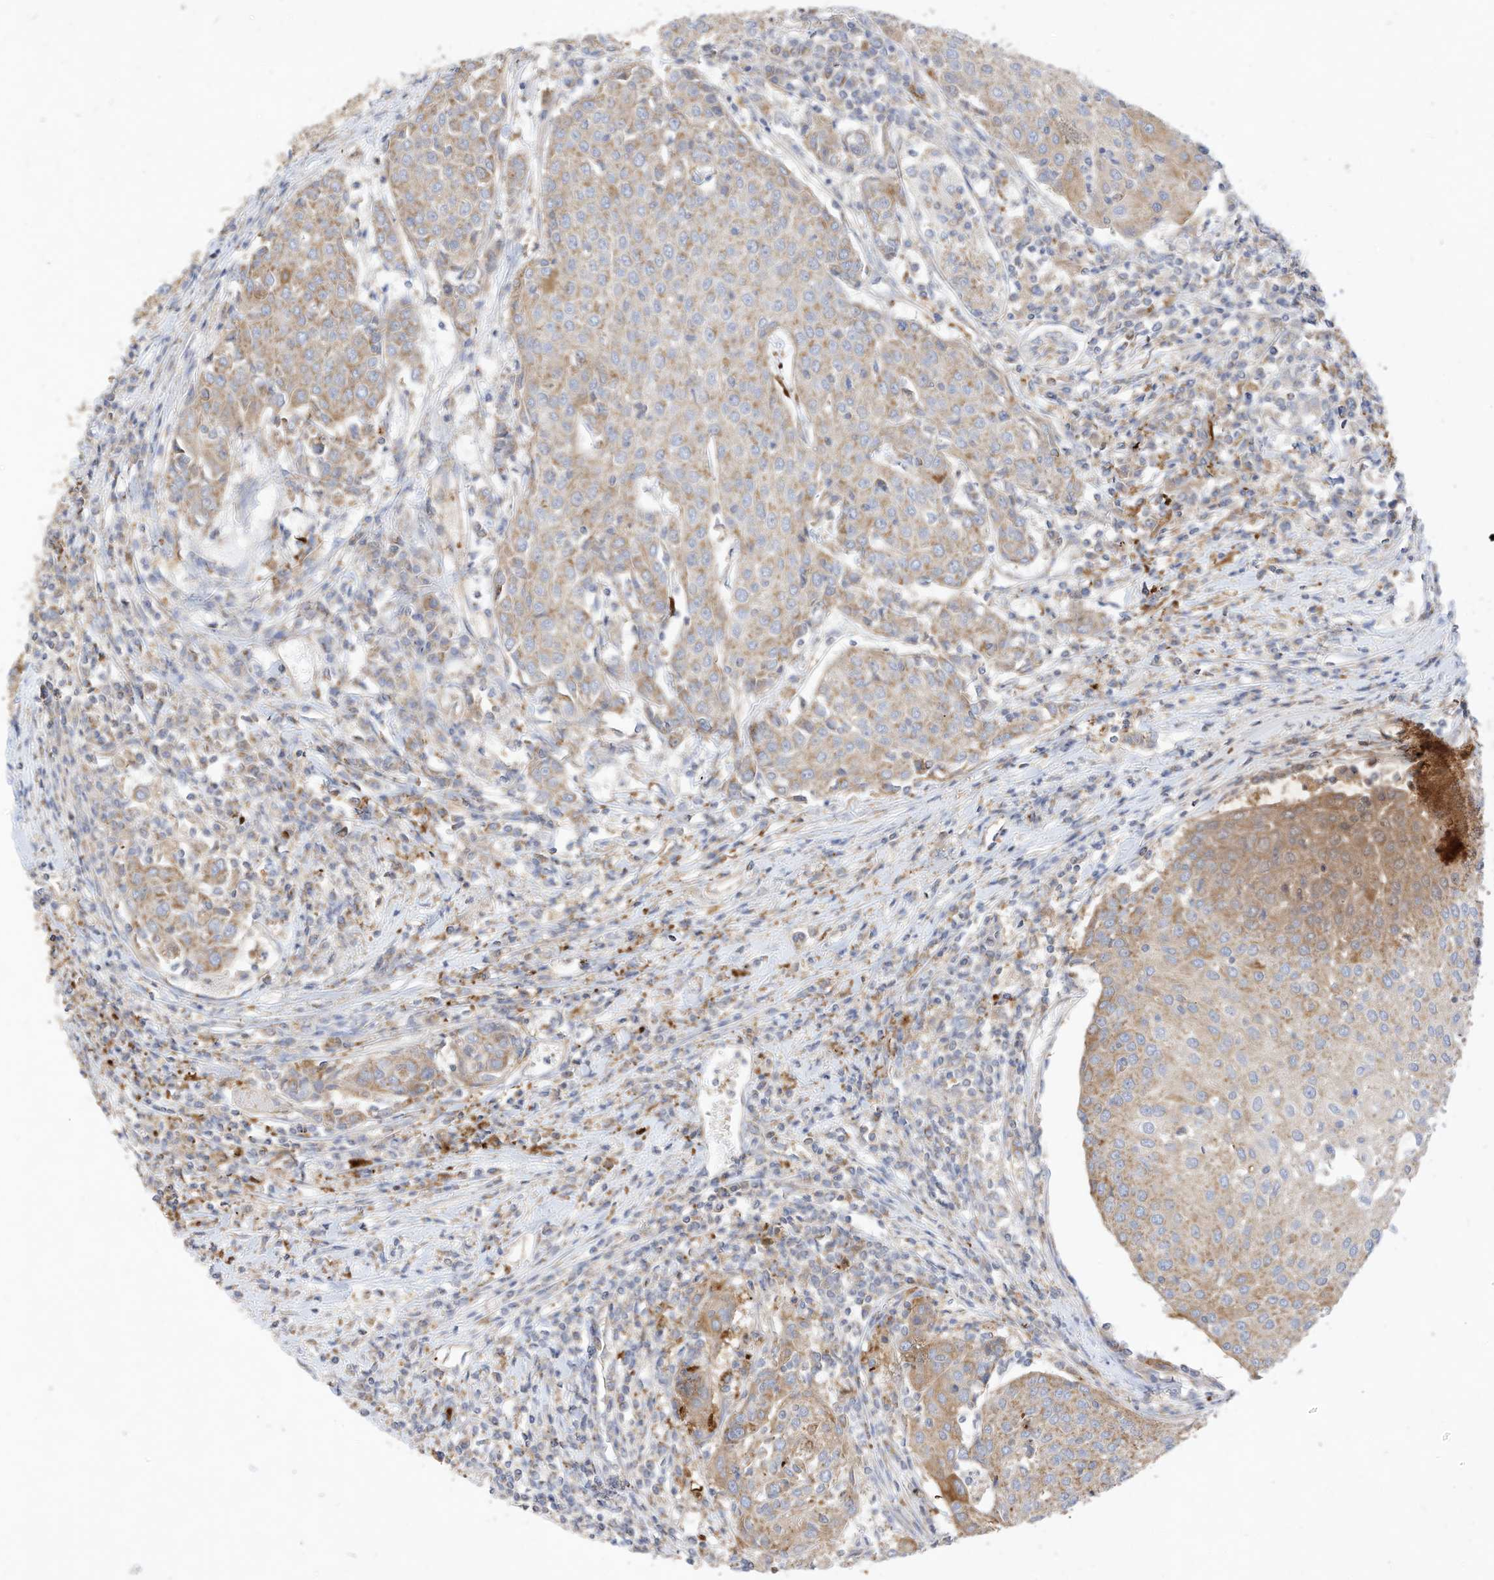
{"staining": {"intensity": "moderate", "quantity": ">75%", "location": "cytoplasmic/membranous"}, "tissue": "urothelial cancer", "cell_type": "Tumor cells", "image_type": "cancer", "snomed": [{"axis": "morphology", "description": "Urothelial carcinoma, High grade"}, {"axis": "topography", "description": "Urinary bladder"}], "caption": "An image of high-grade urothelial carcinoma stained for a protein demonstrates moderate cytoplasmic/membranous brown staining in tumor cells. The staining was performed using DAB (3,3'-diaminobenzidine), with brown indicating positive protein expression. Nuclei are stained blue with hematoxylin.", "gene": "RHOH", "patient": {"sex": "female", "age": 85}}